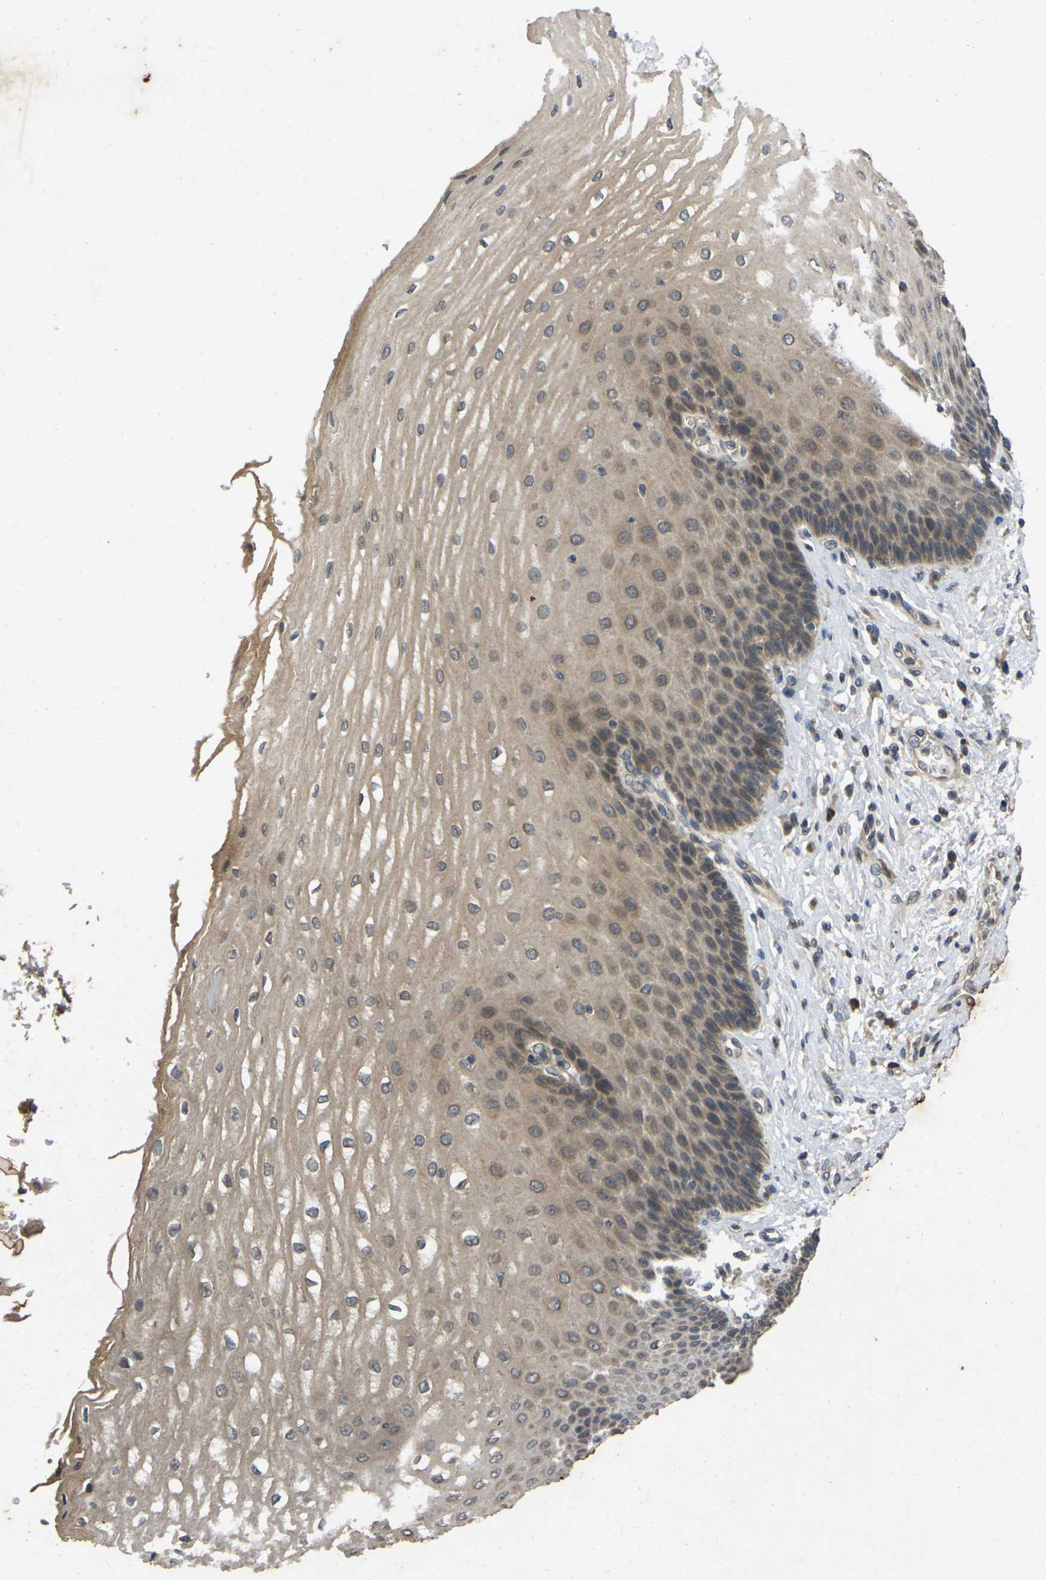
{"staining": {"intensity": "weak", "quantity": ">75%", "location": "cytoplasmic/membranous"}, "tissue": "esophagus", "cell_type": "Squamous epithelial cells", "image_type": "normal", "snomed": [{"axis": "morphology", "description": "Normal tissue, NOS"}, {"axis": "topography", "description": "Esophagus"}], "caption": "Protein expression analysis of benign human esophagus reveals weak cytoplasmic/membranous staining in approximately >75% of squamous epithelial cells. (DAB (3,3'-diaminobenzidine) = brown stain, brightfield microscopy at high magnification).", "gene": "ERN1", "patient": {"sex": "male", "age": 54}}